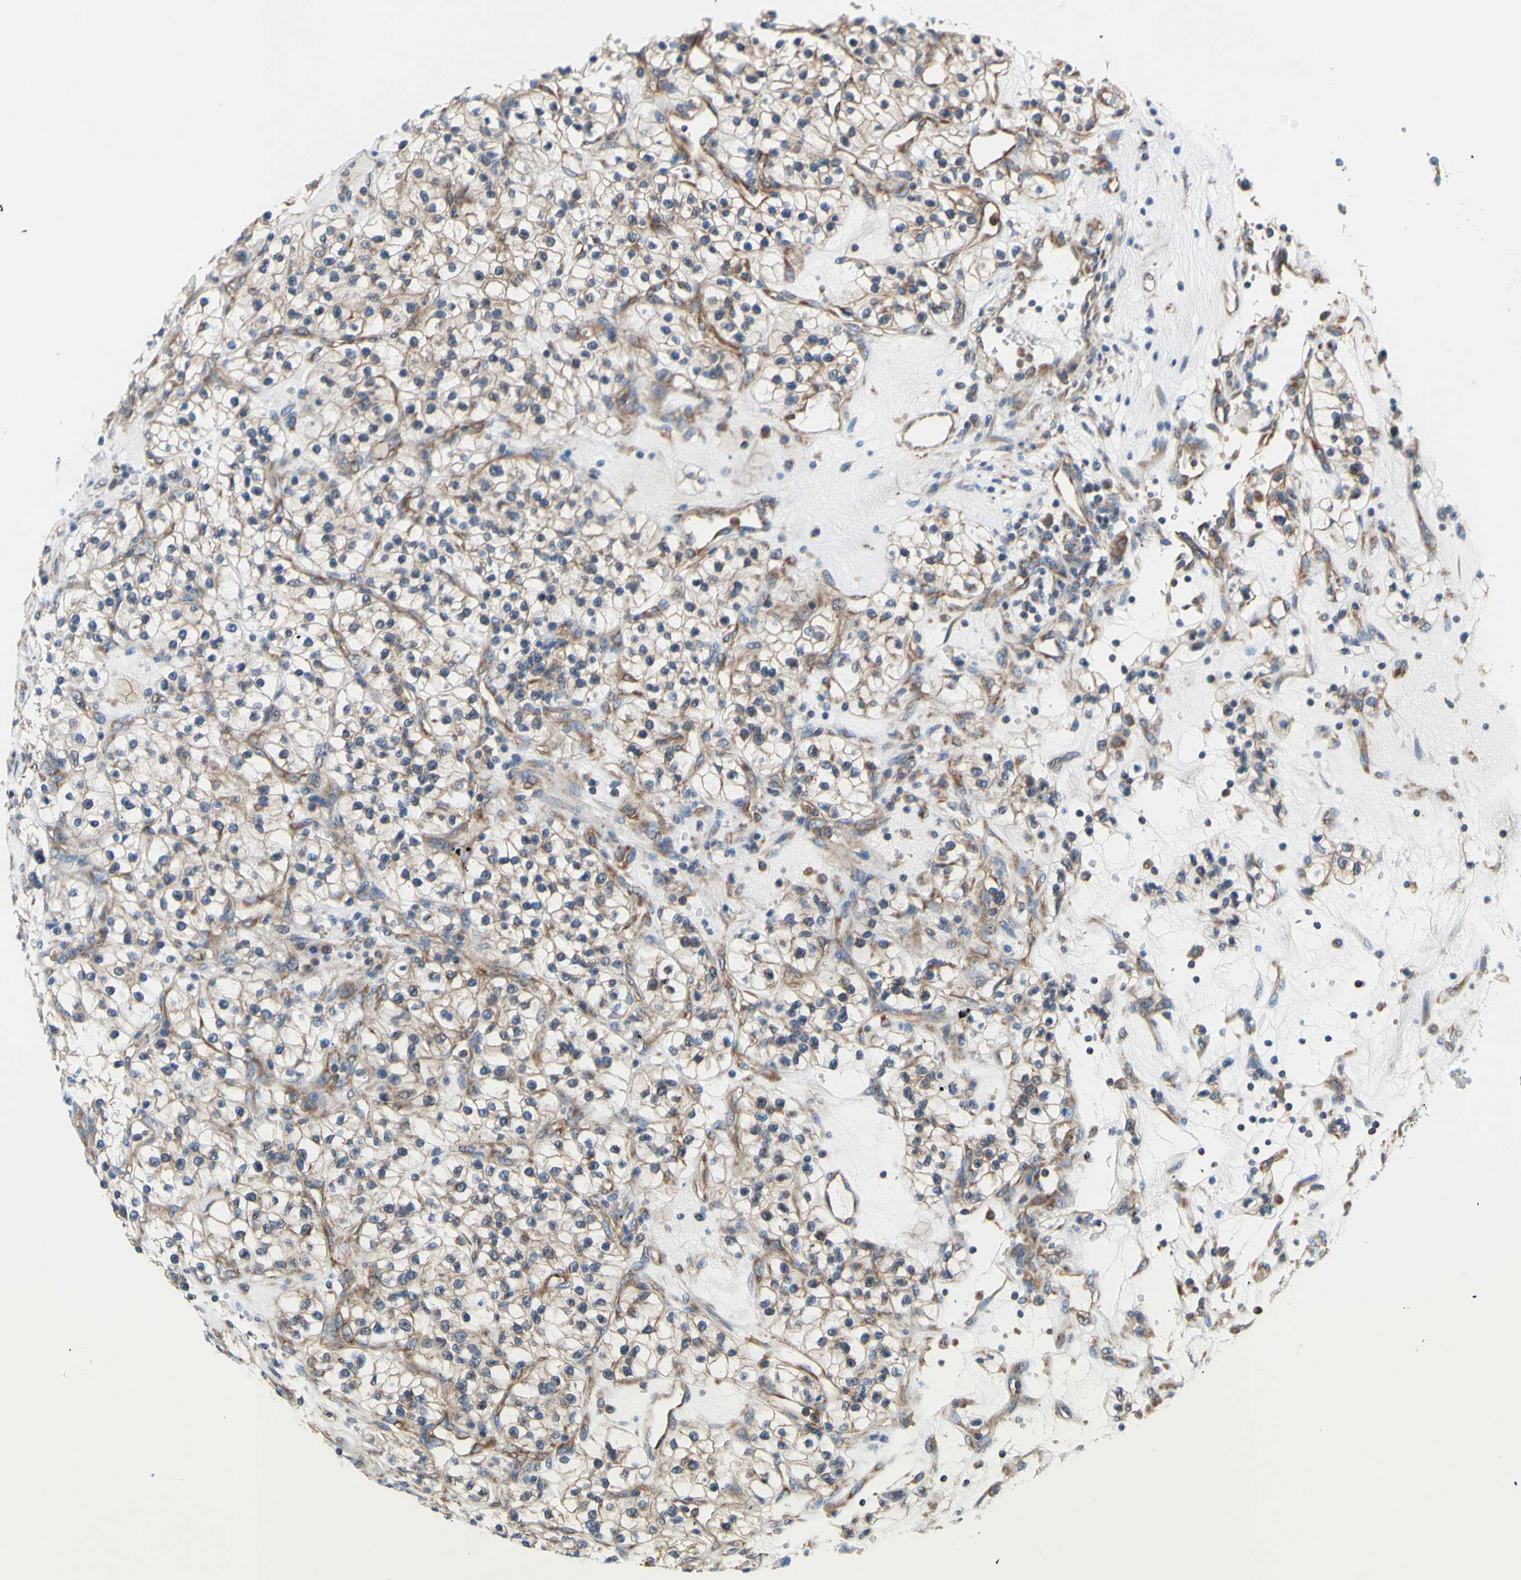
{"staining": {"intensity": "moderate", "quantity": "25%-75%", "location": "cytoplasmic/membranous"}, "tissue": "renal cancer", "cell_type": "Tumor cells", "image_type": "cancer", "snomed": [{"axis": "morphology", "description": "Adenocarcinoma, NOS"}, {"axis": "topography", "description": "Kidney"}], "caption": "Adenocarcinoma (renal) was stained to show a protein in brown. There is medium levels of moderate cytoplasmic/membranous positivity in about 25%-75% of tumor cells. (IHC, brightfield microscopy, high magnification).", "gene": "FMR1", "patient": {"sex": "female", "age": 57}}